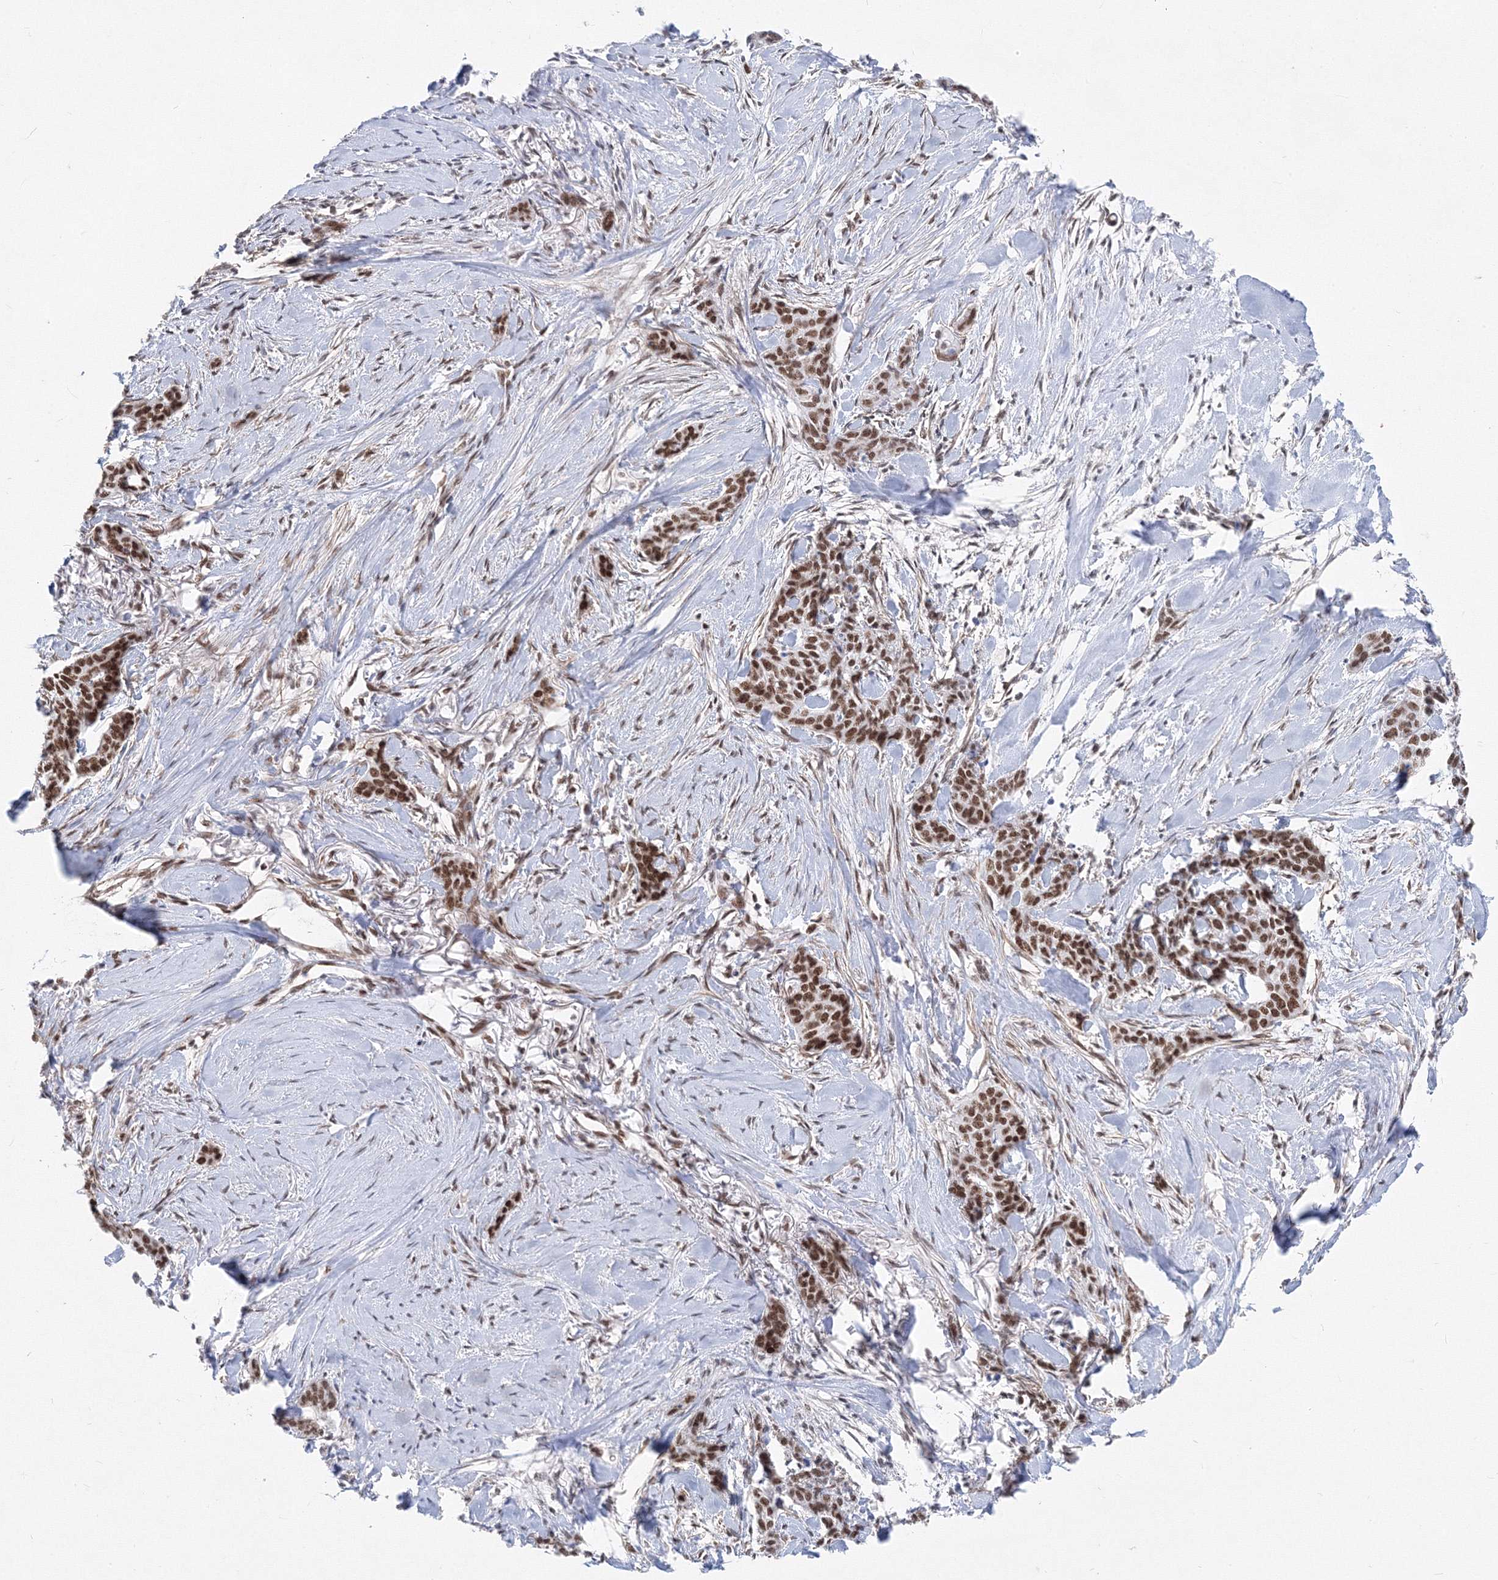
{"staining": {"intensity": "moderate", "quantity": ">75%", "location": "nuclear"}, "tissue": "skin cancer", "cell_type": "Tumor cells", "image_type": "cancer", "snomed": [{"axis": "morphology", "description": "Basal cell carcinoma"}, {"axis": "topography", "description": "Skin"}], "caption": "High-magnification brightfield microscopy of skin cancer (basal cell carcinoma) stained with DAB (brown) and counterstained with hematoxylin (blue). tumor cells exhibit moderate nuclear staining is seen in approximately>75% of cells. (DAB IHC, brown staining for protein, blue staining for nuclei).", "gene": "ZNF638", "patient": {"sex": "female", "age": 64}}